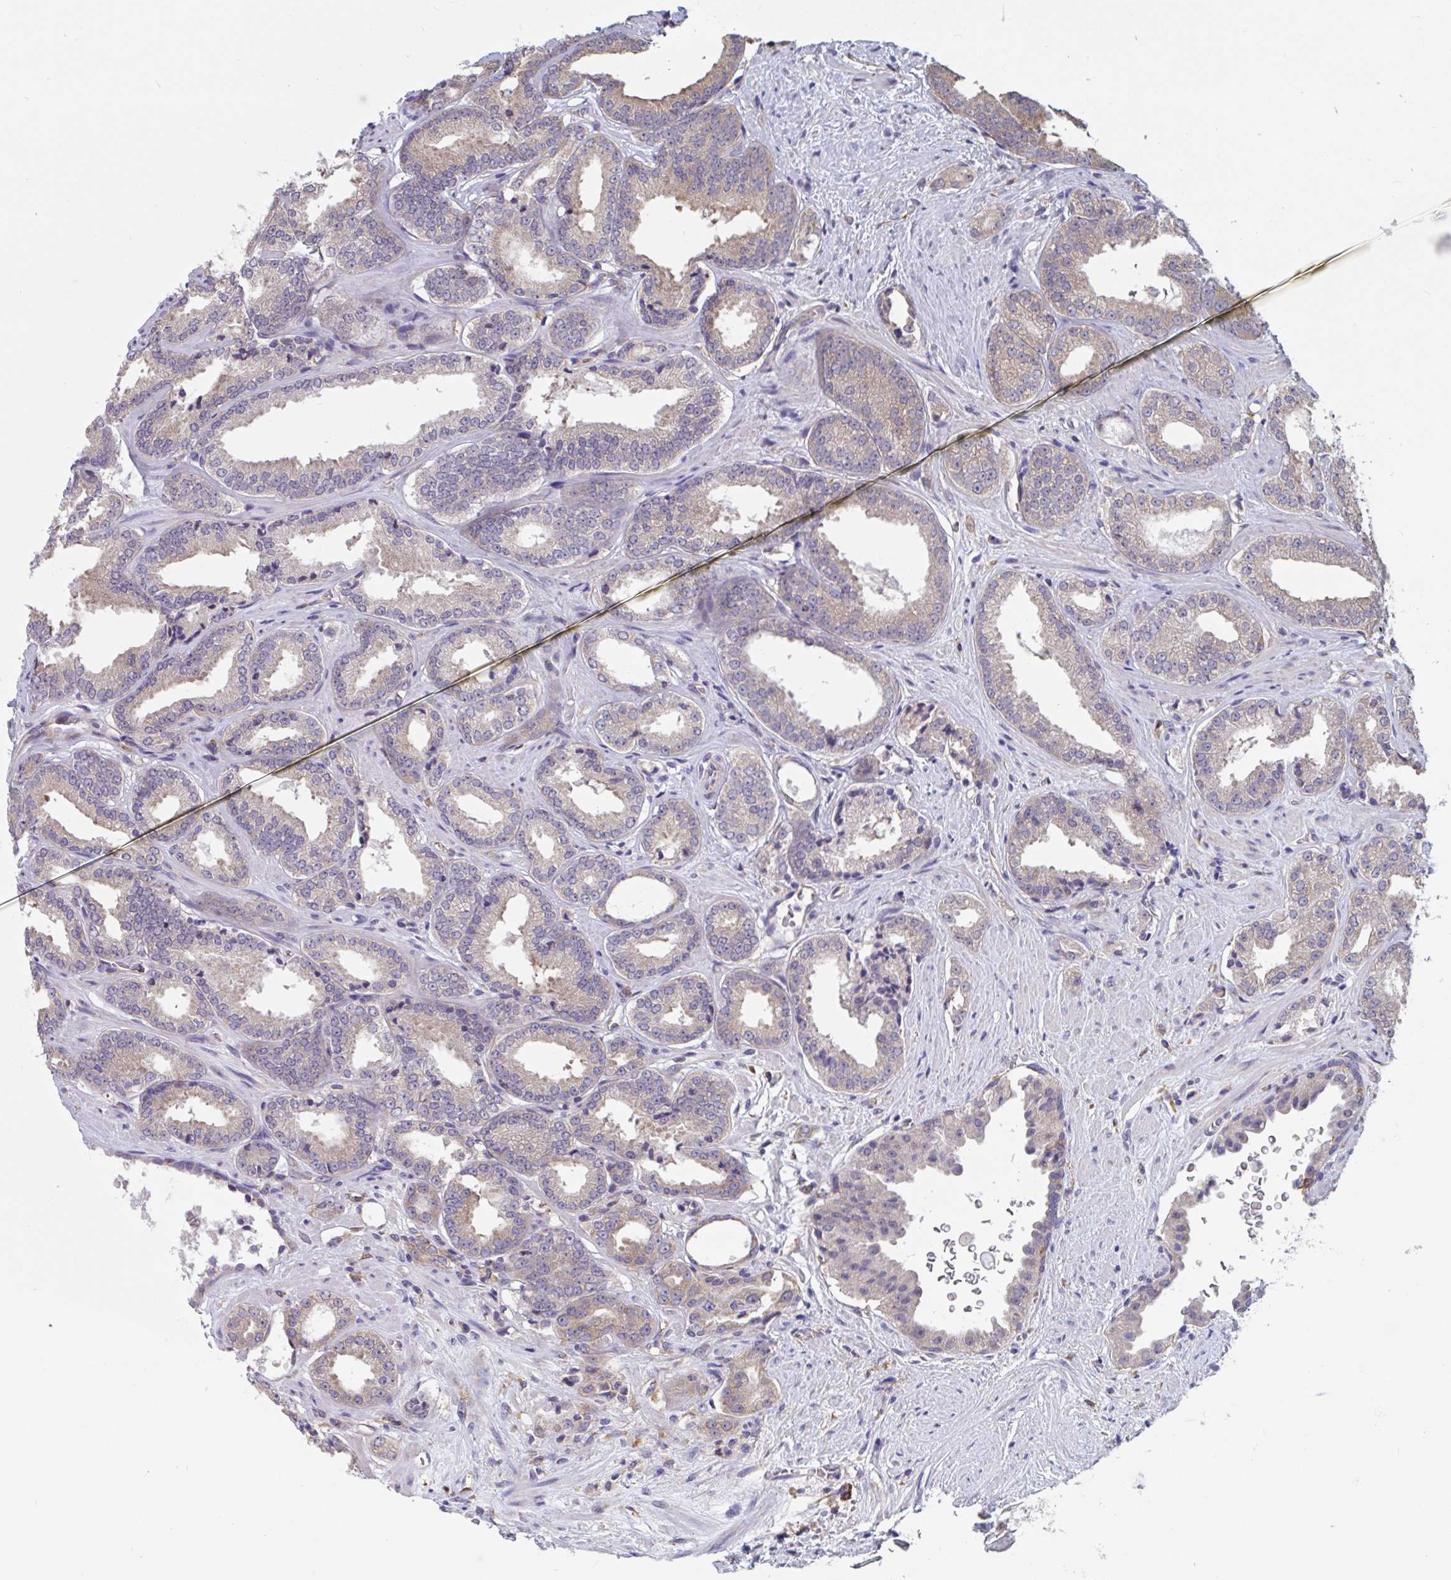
{"staining": {"intensity": "weak", "quantity": "25%-75%", "location": "cytoplasmic/membranous"}, "tissue": "prostate cancer", "cell_type": "Tumor cells", "image_type": "cancer", "snomed": [{"axis": "morphology", "description": "Adenocarcinoma, Low grade"}, {"axis": "topography", "description": "Prostate"}], "caption": "Protein staining of adenocarcinoma (low-grade) (prostate) tissue demonstrates weak cytoplasmic/membranous staining in about 25%-75% of tumor cells.", "gene": "SNX8", "patient": {"sex": "male", "age": 67}}